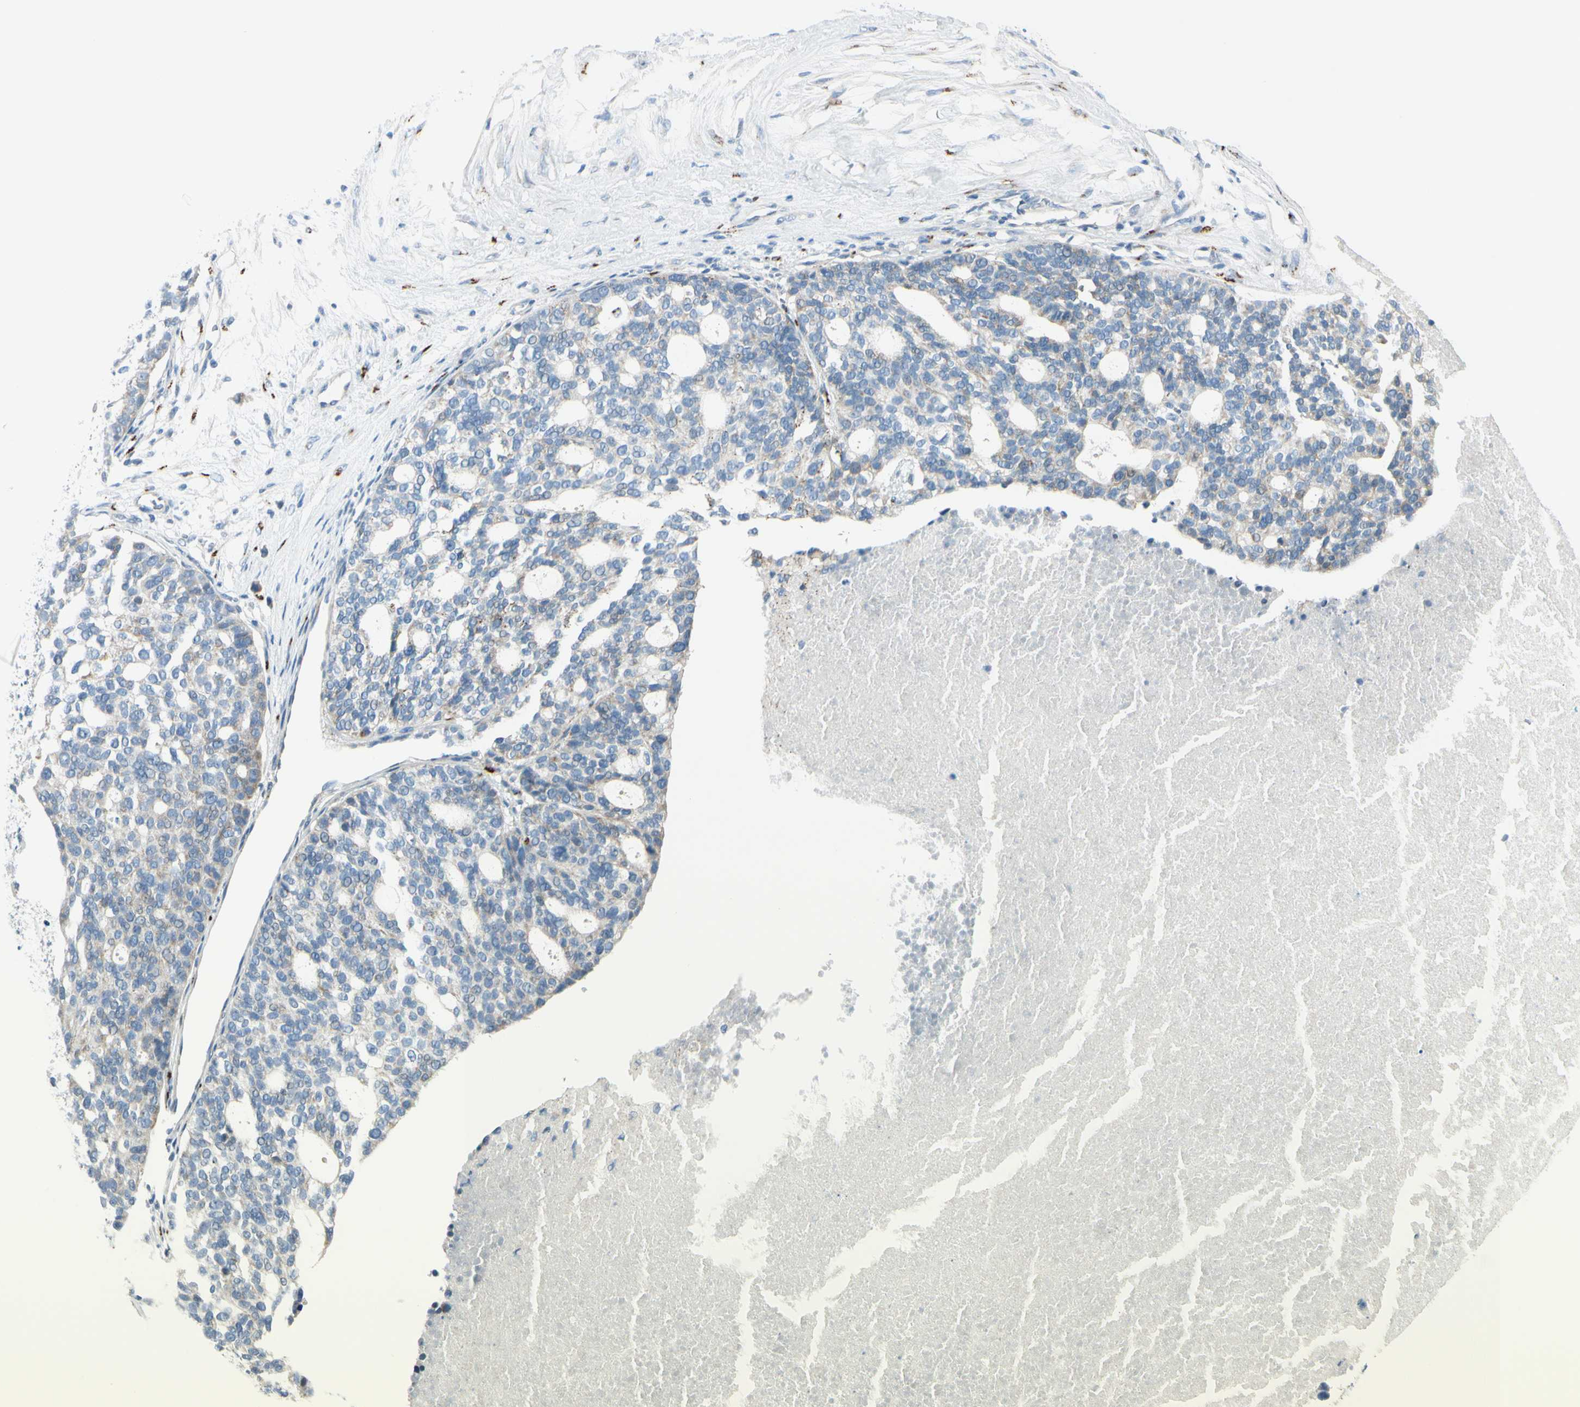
{"staining": {"intensity": "moderate", "quantity": "<25%", "location": "cytoplasmic/membranous"}, "tissue": "ovarian cancer", "cell_type": "Tumor cells", "image_type": "cancer", "snomed": [{"axis": "morphology", "description": "Cystadenocarcinoma, serous, NOS"}, {"axis": "topography", "description": "Ovary"}], "caption": "Brown immunohistochemical staining in ovarian cancer (serous cystadenocarcinoma) exhibits moderate cytoplasmic/membranous positivity in approximately <25% of tumor cells.", "gene": "GALNT5", "patient": {"sex": "female", "age": 59}}